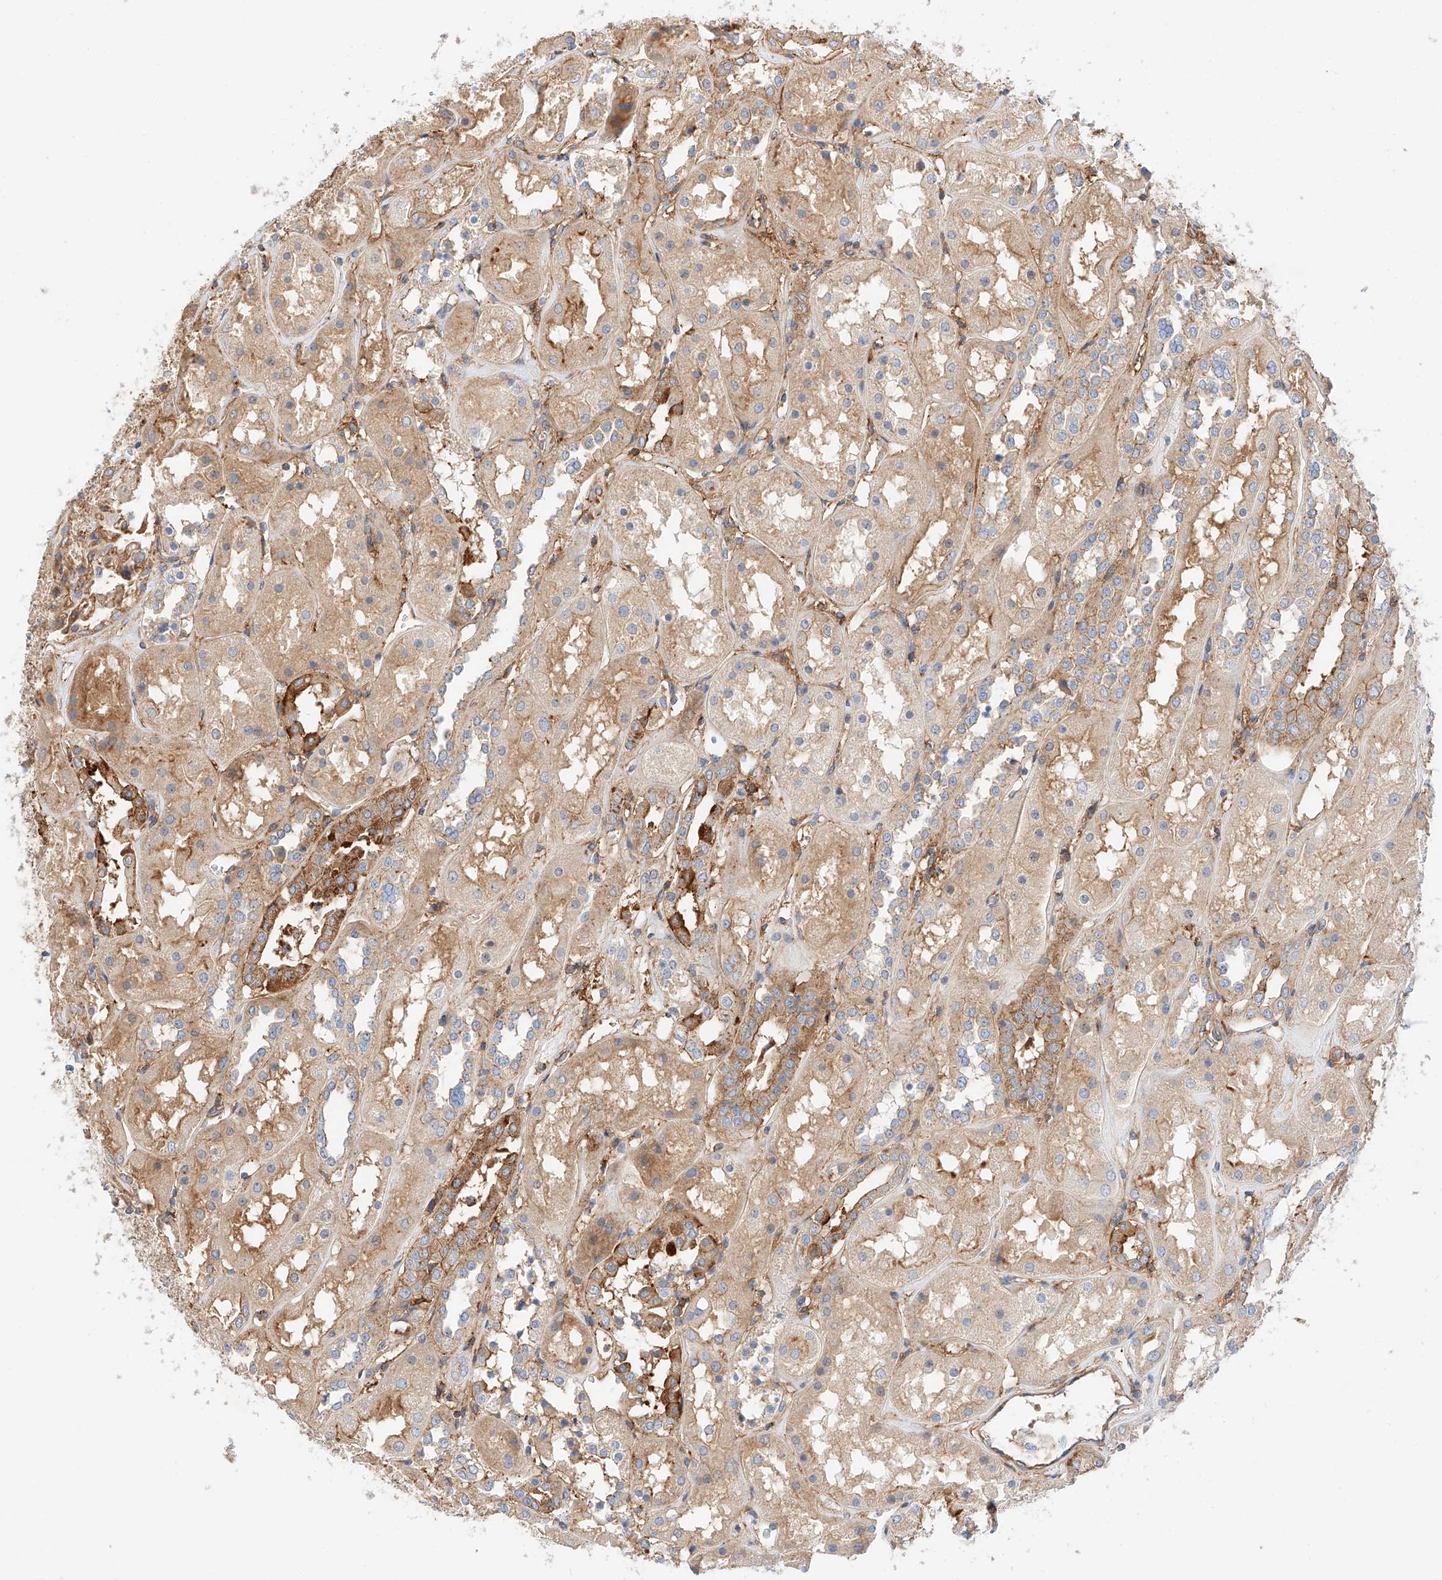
{"staining": {"intensity": "moderate", "quantity": ">75%", "location": "cytoplasmic/membranous"}, "tissue": "kidney", "cell_type": "Cells in glomeruli", "image_type": "normal", "snomed": [{"axis": "morphology", "description": "Normal tissue, NOS"}, {"axis": "topography", "description": "Kidney"}], "caption": "A high-resolution histopathology image shows immunohistochemistry staining of normal kidney, which reveals moderate cytoplasmic/membranous positivity in about >75% of cells in glomeruli. (Stains: DAB (3,3'-diaminobenzidine) in brown, nuclei in blue, Microscopy: brightfield microscopy at high magnification).", "gene": "ENSG00000259132", "patient": {"sex": "male", "age": 70}}